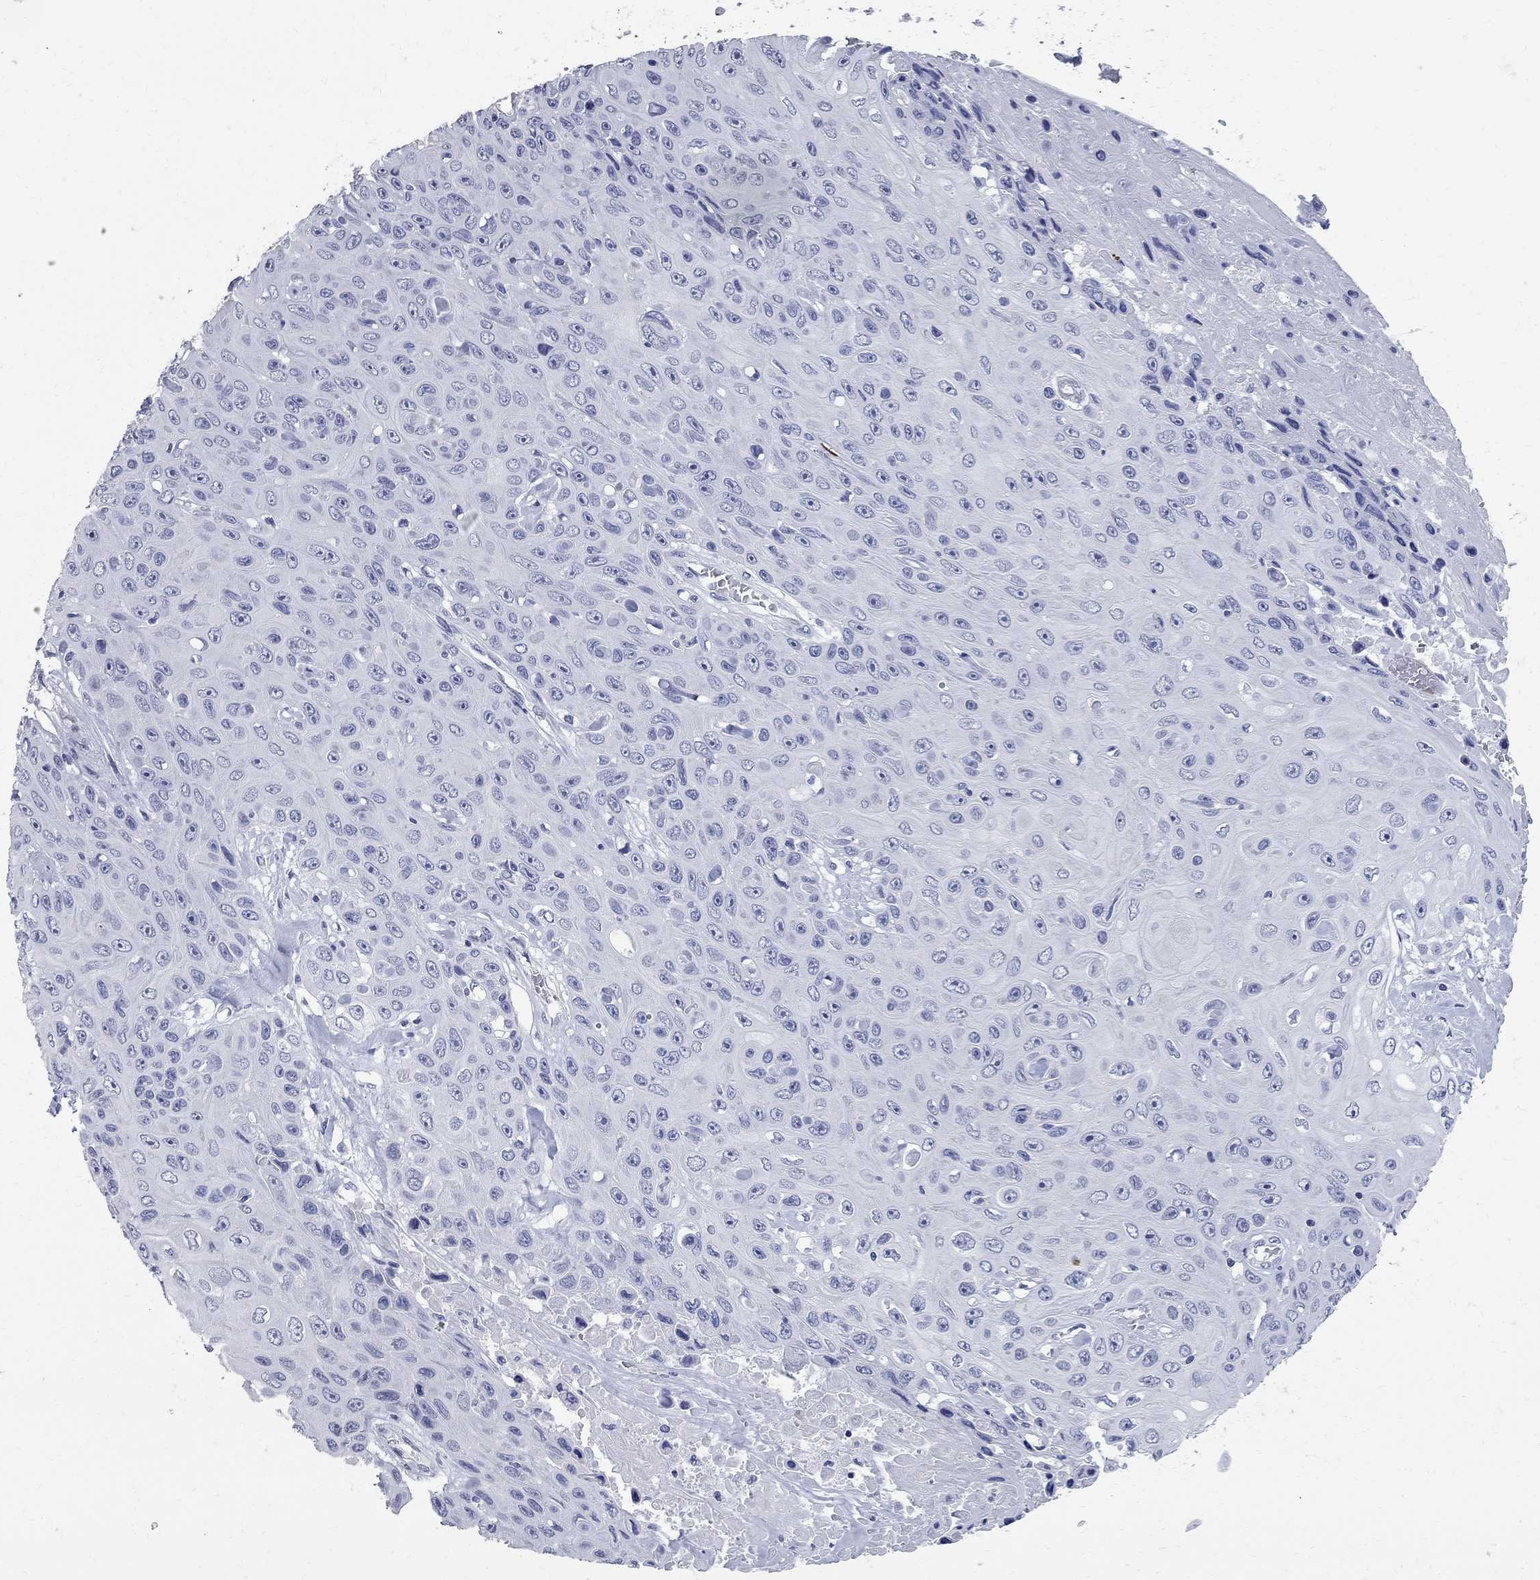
{"staining": {"intensity": "negative", "quantity": "none", "location": "none"}, "tissue": "skin cancer", "cell_type": "Tumor cells", "image_type": "cancer", "snomed": [{"axis": "morphology", "description": "Squamous cell carcinoma, NOS"}, {"axis": "topography", "description": "Skin"}], "caption": "The histopathology image shows no staining of tumor cells in skin squamous cell carcinoma.", "gene": "BPIFB1", "patient": {"sex": "male", "age": 82}}